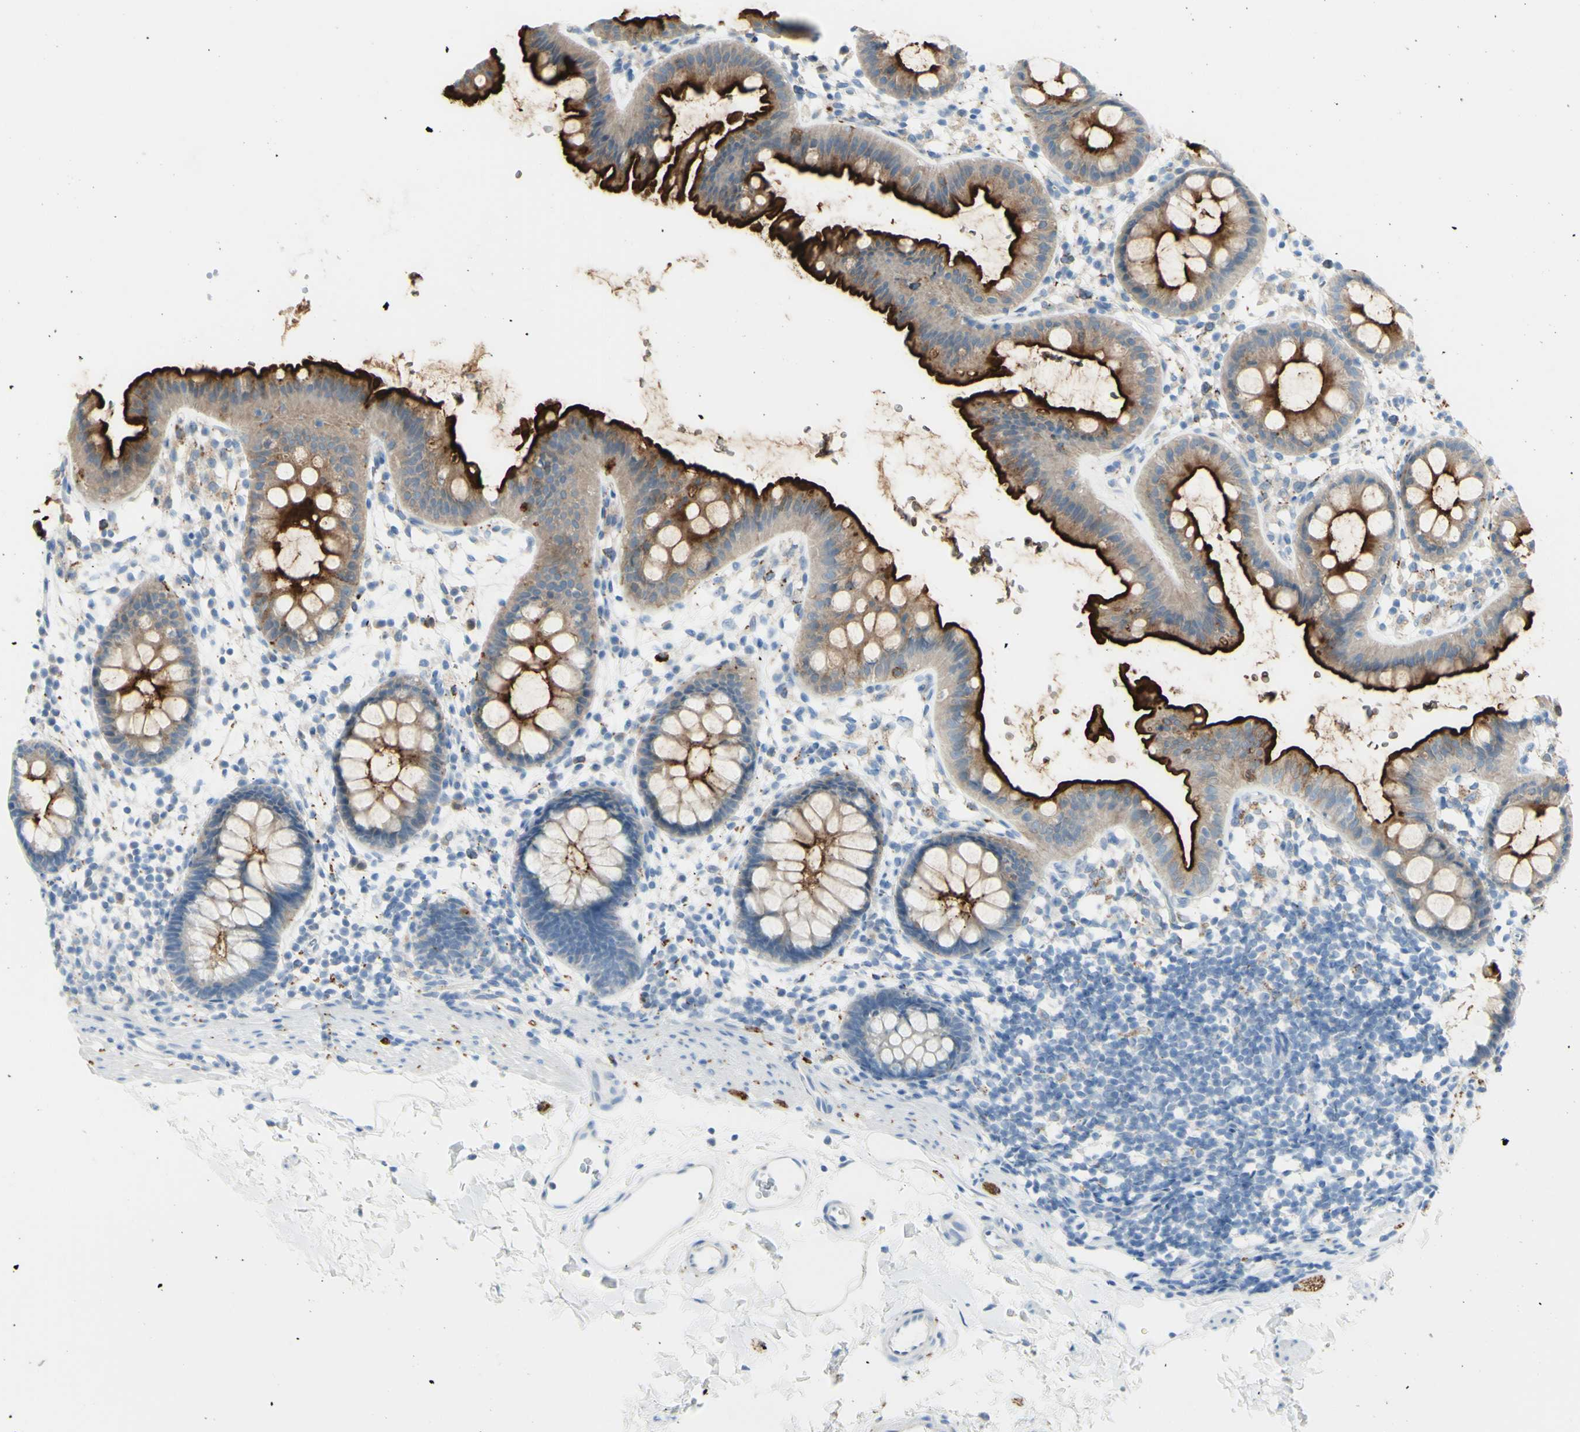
{"staining": {"intensity": "strong", "quantity": "25%-75%", "location": "cytoplasmic/membranous"}, "tissue": "rectum", "cell_type": "Glandular cells", "image_type": "normal", "snomed": [{"axis": "morphology", "description": "Normal tissue, NOS"}, {"axis": "topography", "description": "Rectum"}], "caption": "The micrograph demonstrates immunohistochemical staining of benign rectum. There is strong cytoplasmic/membranous staining is seen in about 25%-75% of glandular cells.", "gene": "TSPAN1", "patient": {"sex": "female", "age": 24}}